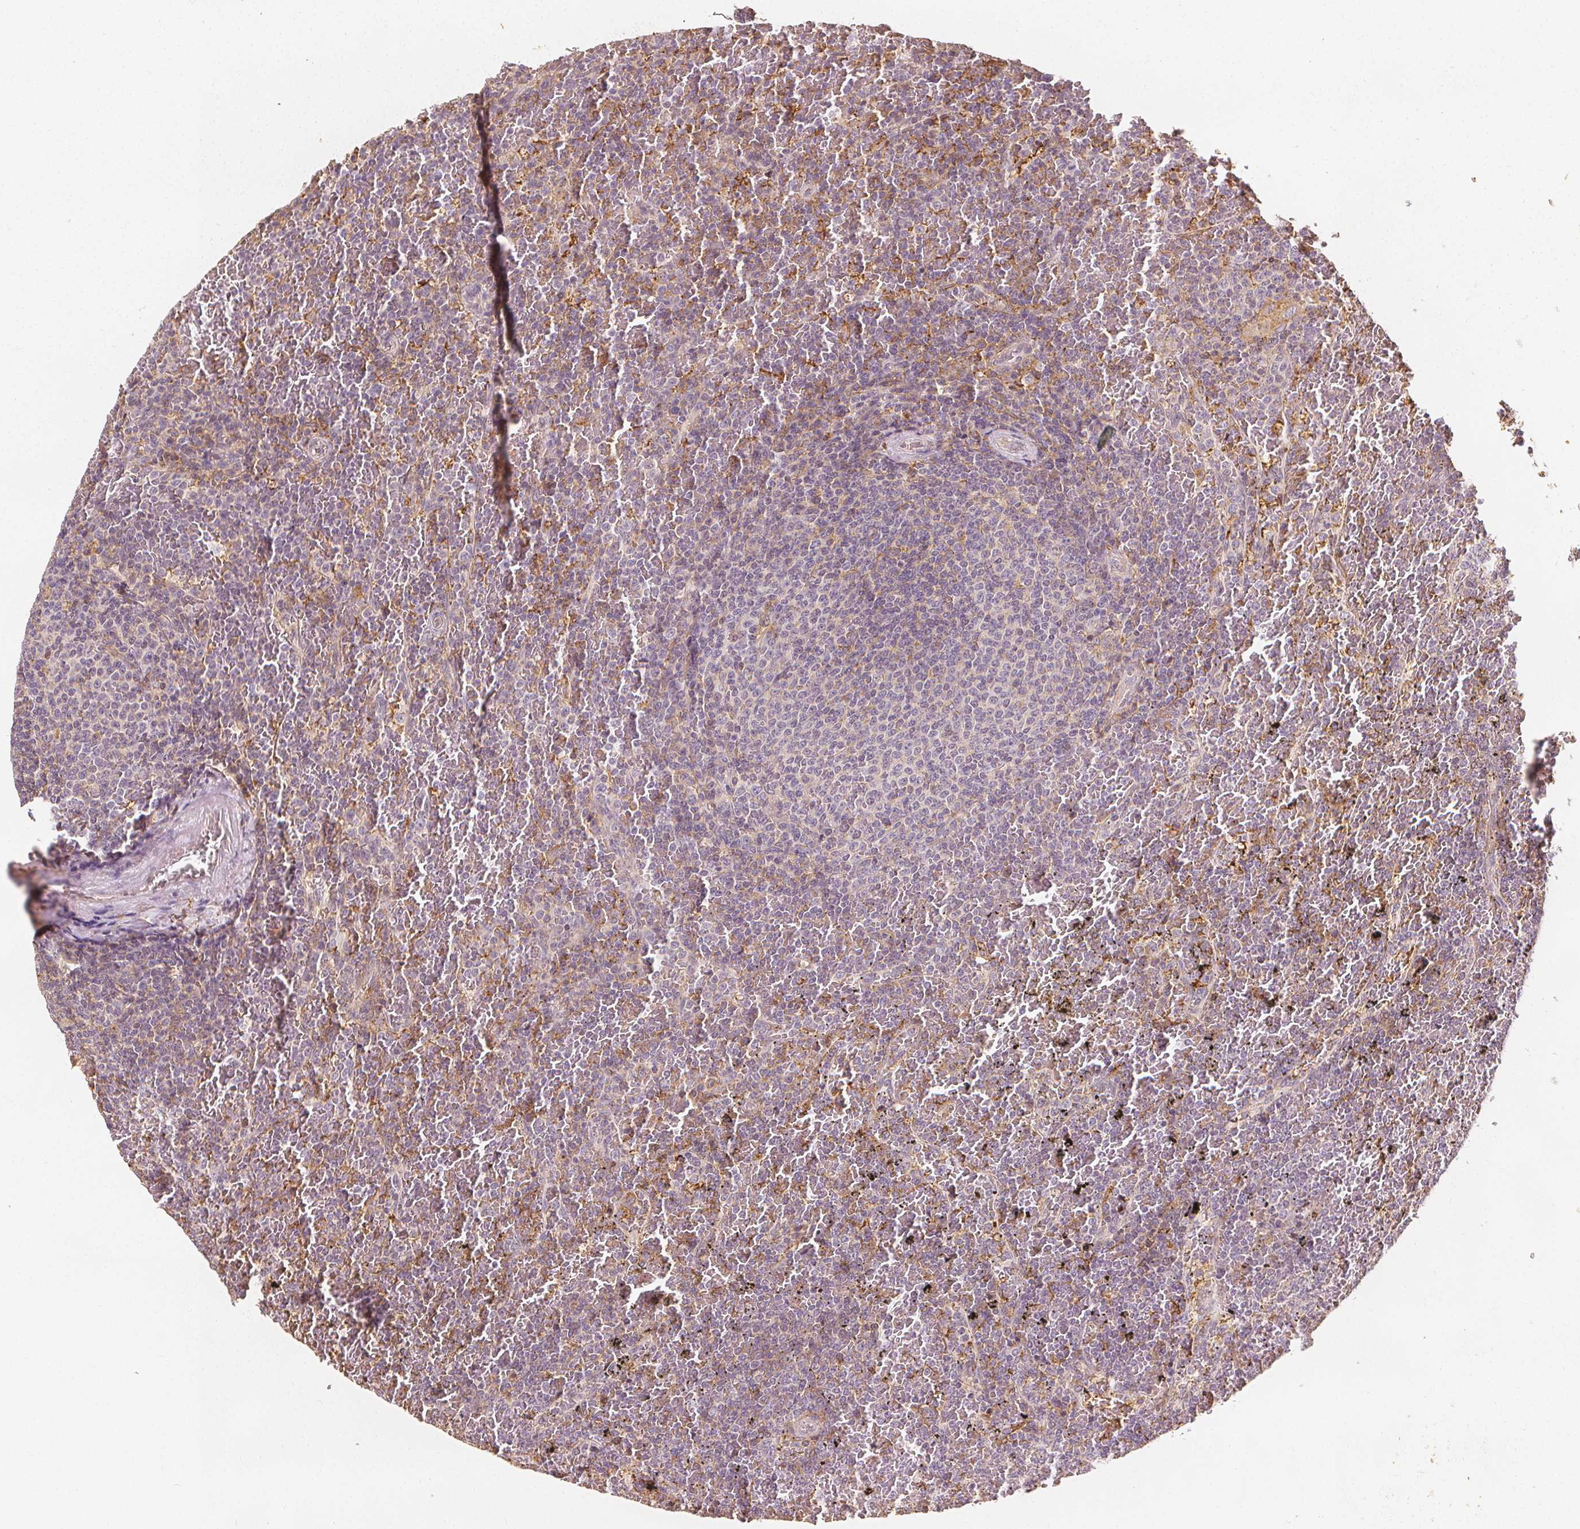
{"staining": {"intensity": "negative", "quantity": "none", "location": "none"}, "tissue": "lymphoma", "cell_type": "Tumor cells", "image_type": "cancer", "snomed": [{"axis": "morphology", "description": "Malignant lymphoma, non-Hodgkin's type, Low grade"}, {"axis": "topography", "description": "Spleen"}], "caption": "Immunohistochemistry of malignant lymphoma, non-Hodgkin's type (low-grade) shows no expression in tumor cells.", "gene": "ARHGAP26", "patient": {"sex": "female", "age": 77}}